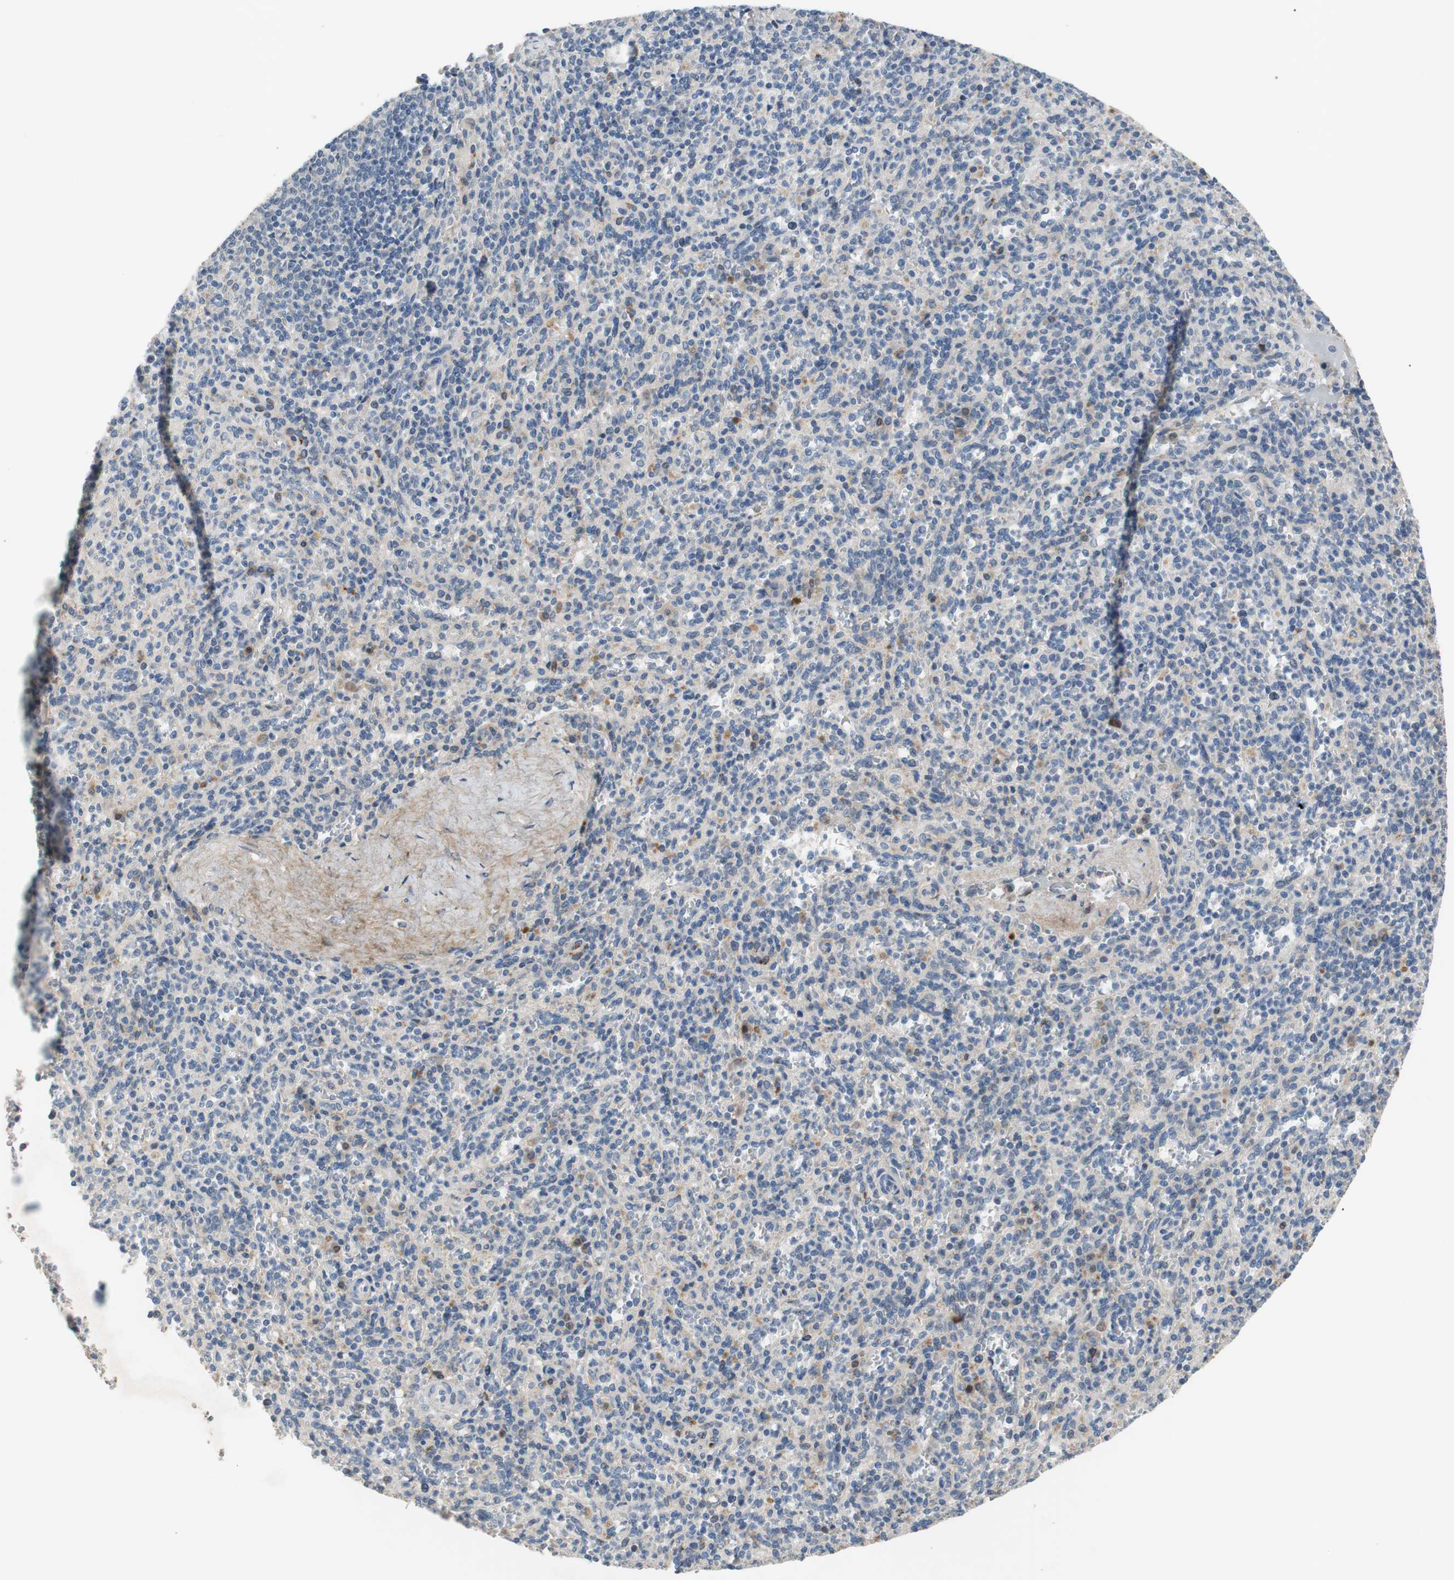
{"staining": {"intensity": "weak", "quantity": ">75%", "location": "cytoplasmic/membranous"}, "tissue": "spleen", "cell_type": "Cells in red pulp", "image_type": "normal", "snomed": [{"axis": "morphology", "description": "Normal tissue, NOS"}, {"axis": "topography", "description": "Spleen"}], "caption": "Immunohistochemical staining of unremarkable spleen displays low levels of weak cytoplasmic/membranous positivity in about >75% of cells in red pulp.", "gene": "COL12A1", "patient": {"sex": "male", "age": 36}}